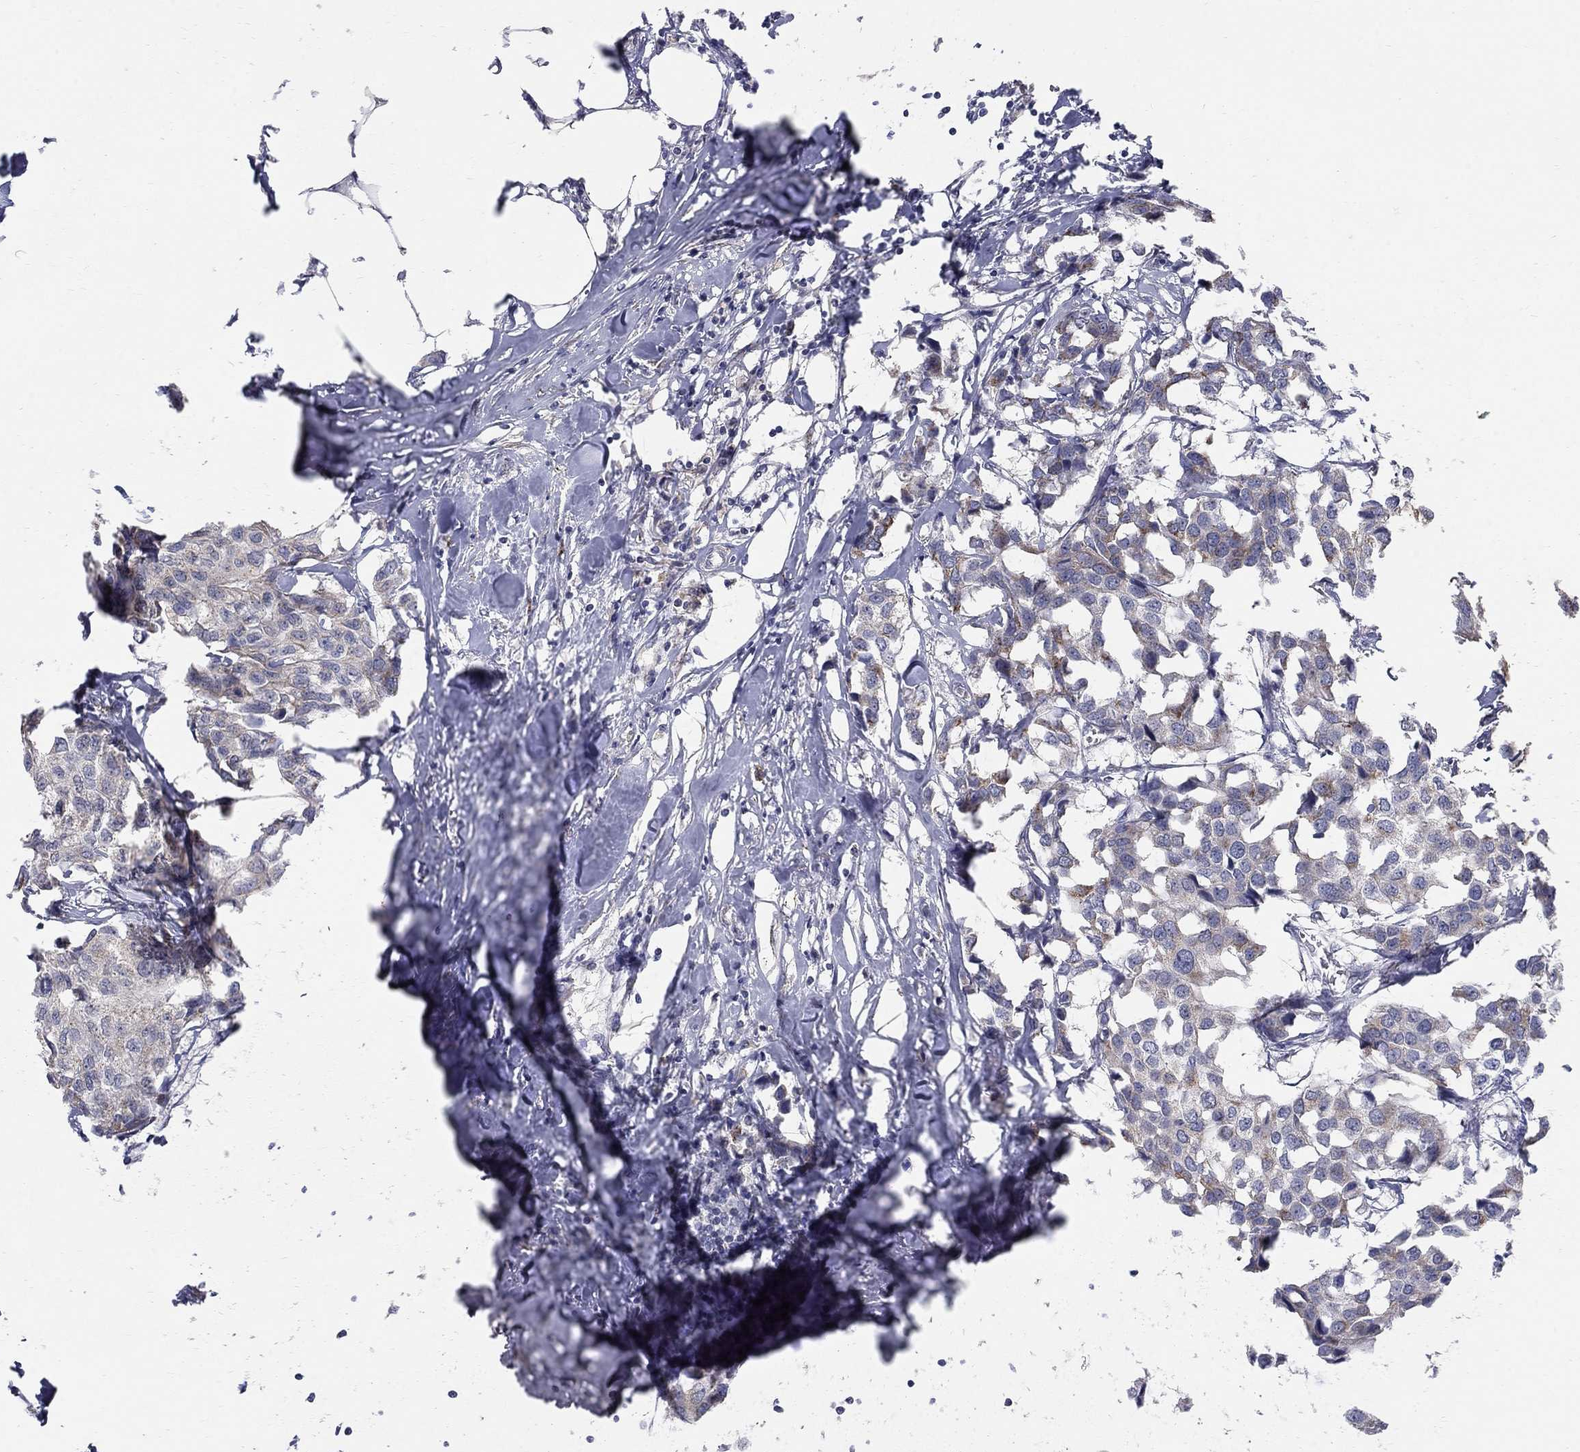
{"staining": {"intensity": "weak", "quantity": "<25%", "location": "cytoplasmic/membranous"}, "tissue": "breast cancer", "cell_type": "Tumor cells", "image_type": "cancer", "snomed": [{"axis": "morphology", "description": "Duct carcinoma"}, {"axis": "topography", "description": "Breast"}], "caption": "Tumor cells show no significant protein positivity in breast cancer. The staining was performed using DAB (3,3'-diaminobenzidine) to visualize the protein expression in brown, while the nuclei were stained in blue with hematoxylin (Magnification: 20x).", "gene": "PANK3", "patient": {"sex": "female", "age": 80}}